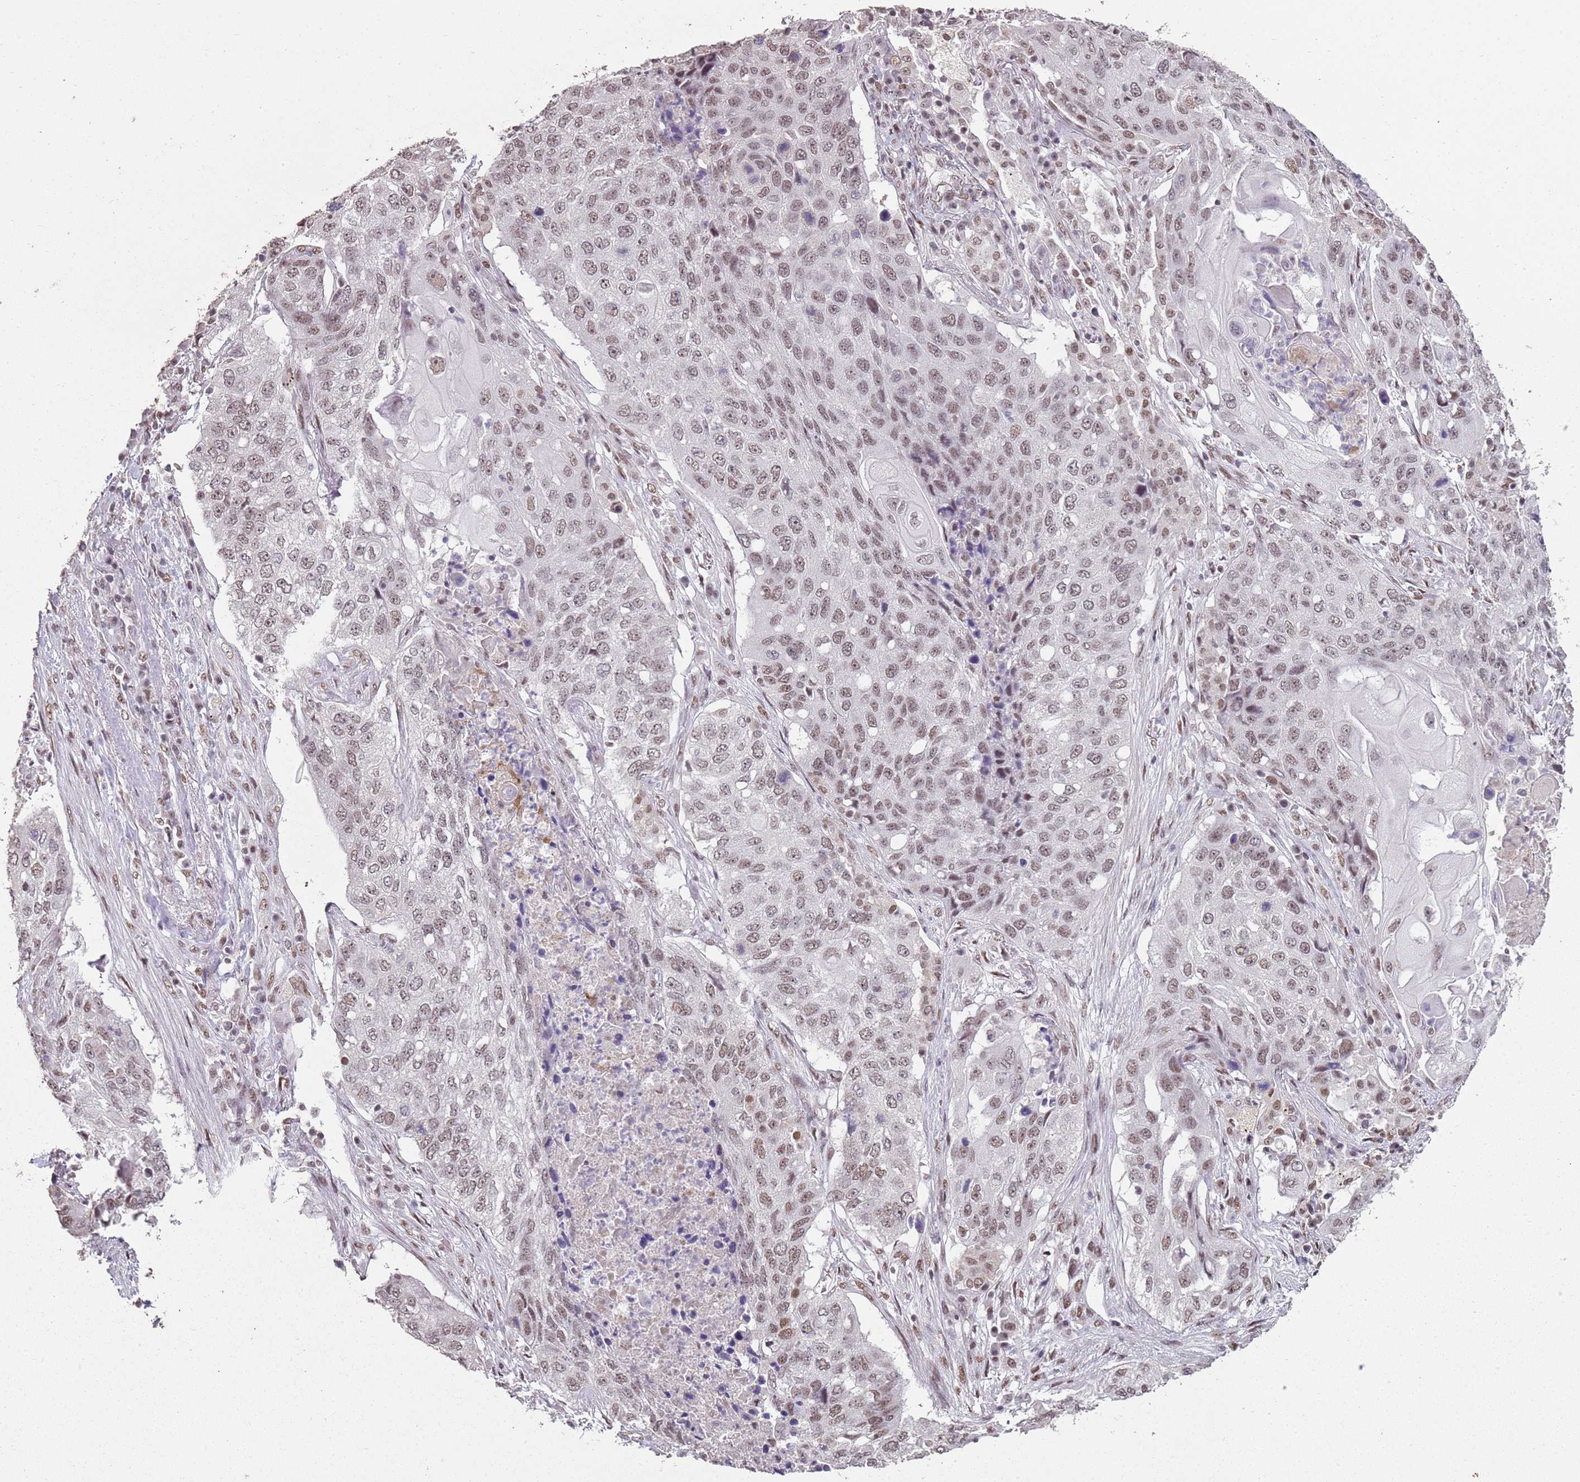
{"staining": {"intensity": "moderate", "quantity": ">75%", "location": "nuclear"}, "tissue": "lung cancer", "cell_type": "Tumor cells", "image_type": "cancer", "snomed": [{"axis": "morphology", "description": "Squamous cell carcinoma, NOS"}, {"axis": "topography", "description": "Lung"}], "caption": "Protein expression analysis of human lung cancer (squamous cell carcinoma) reveals moderate nuclear positivity in about >75% of tumor cells.", "gene": "ARL14EP", "patient": {"sex": "female", "age": 63}}